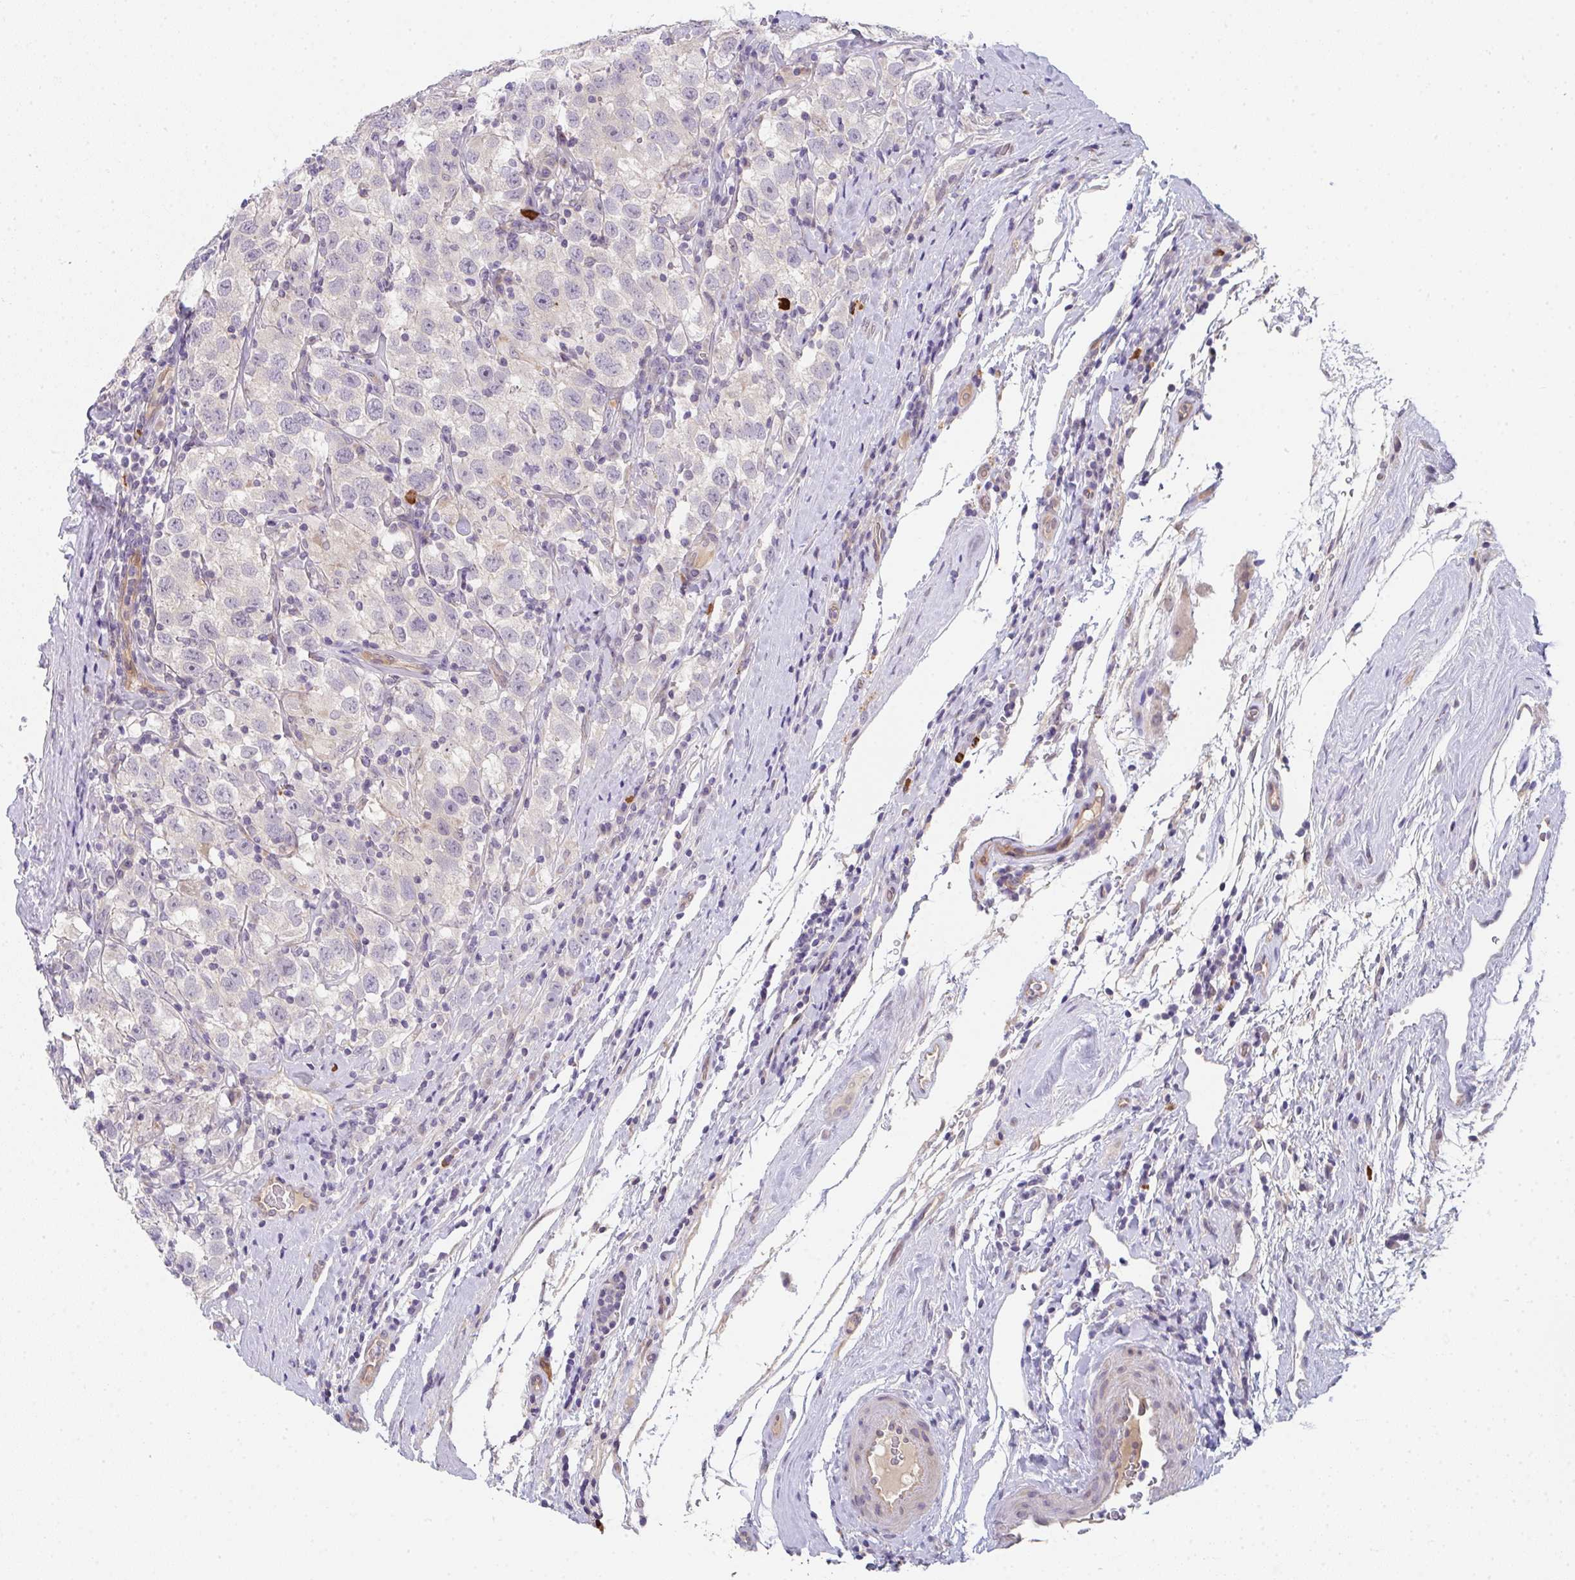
{"staining": {"intensity": "negative", "quantity": "none", "location": "none"}, "tissue": "testis cancer", "cell_type": "Tumor cells", "image_type": "cancer", "snomed": [{"axis": "morphology", "description": "Seminoma, NOS"}, {"axis": "topography", "description": "Testis"}], "caption": "An image of testis cancer stained for a protein displays no brown staining in tumor cells.", "gene": "TNFRSF10A", "patient": {"sex": "male", "age": 41}}